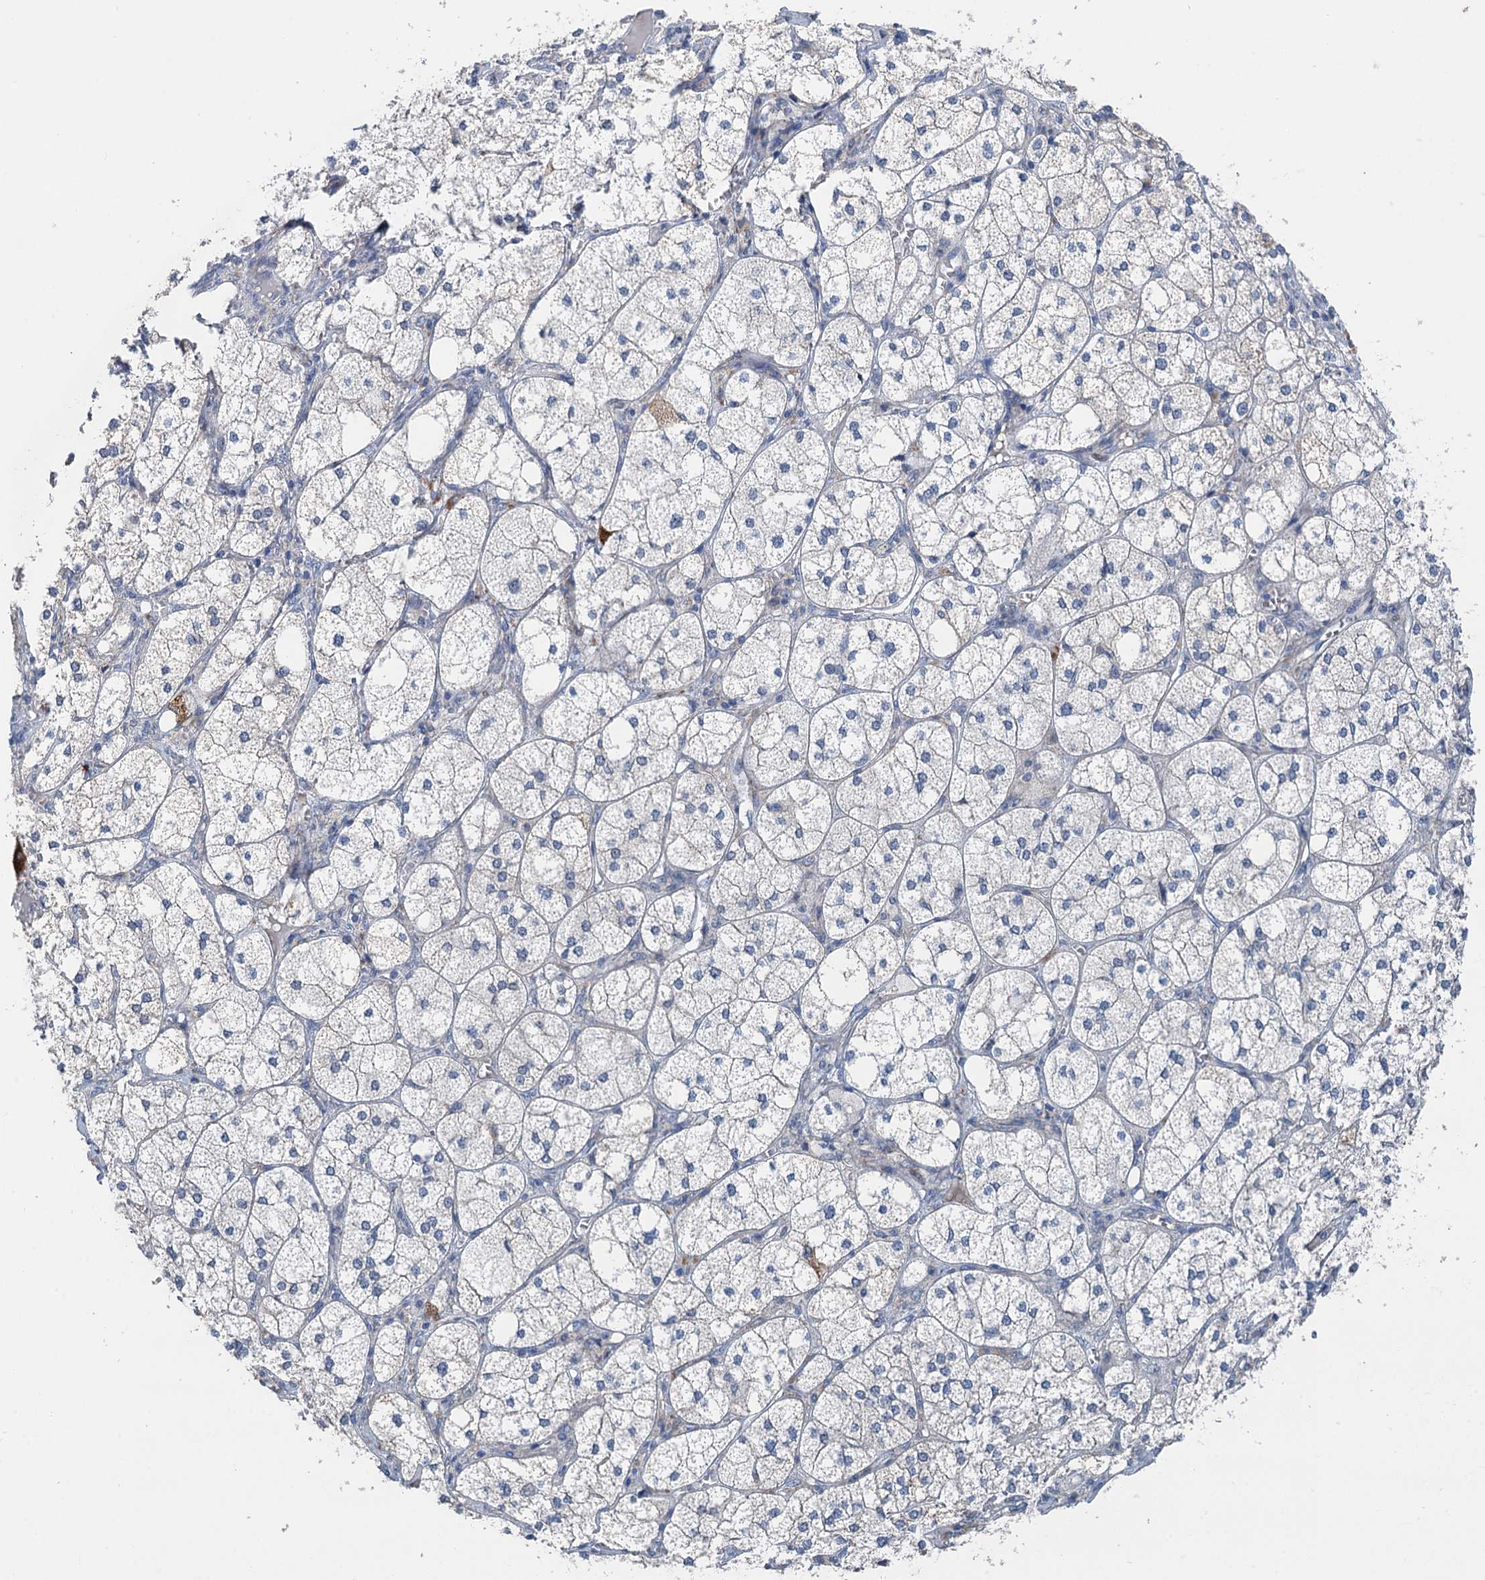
{"staining": {"intensity": "weak", "quantity": "25%-75%", "location": "cytoplasmic/membranous"}, "tissue": "adrenal gland", "cell_type": "Glandular cells", "image_type": "normal", "snomed": [{"axis": "morphology", "description": "Normal tissue, NOS"}, {"axis": "topography", "description": "Adrenal gland"}], "caption": "Protein expression analysis of normal human adrenal gland reveals weak cytoplasmic/membranous expression in about 25%-75% of glandular cells. (Stains: DAB in brown, nuclei in blue, Microscopy: brightfield microscopy at high magnification).", "gene": "ANKRD26", "patient": {"sex": "female", "age": 61}}